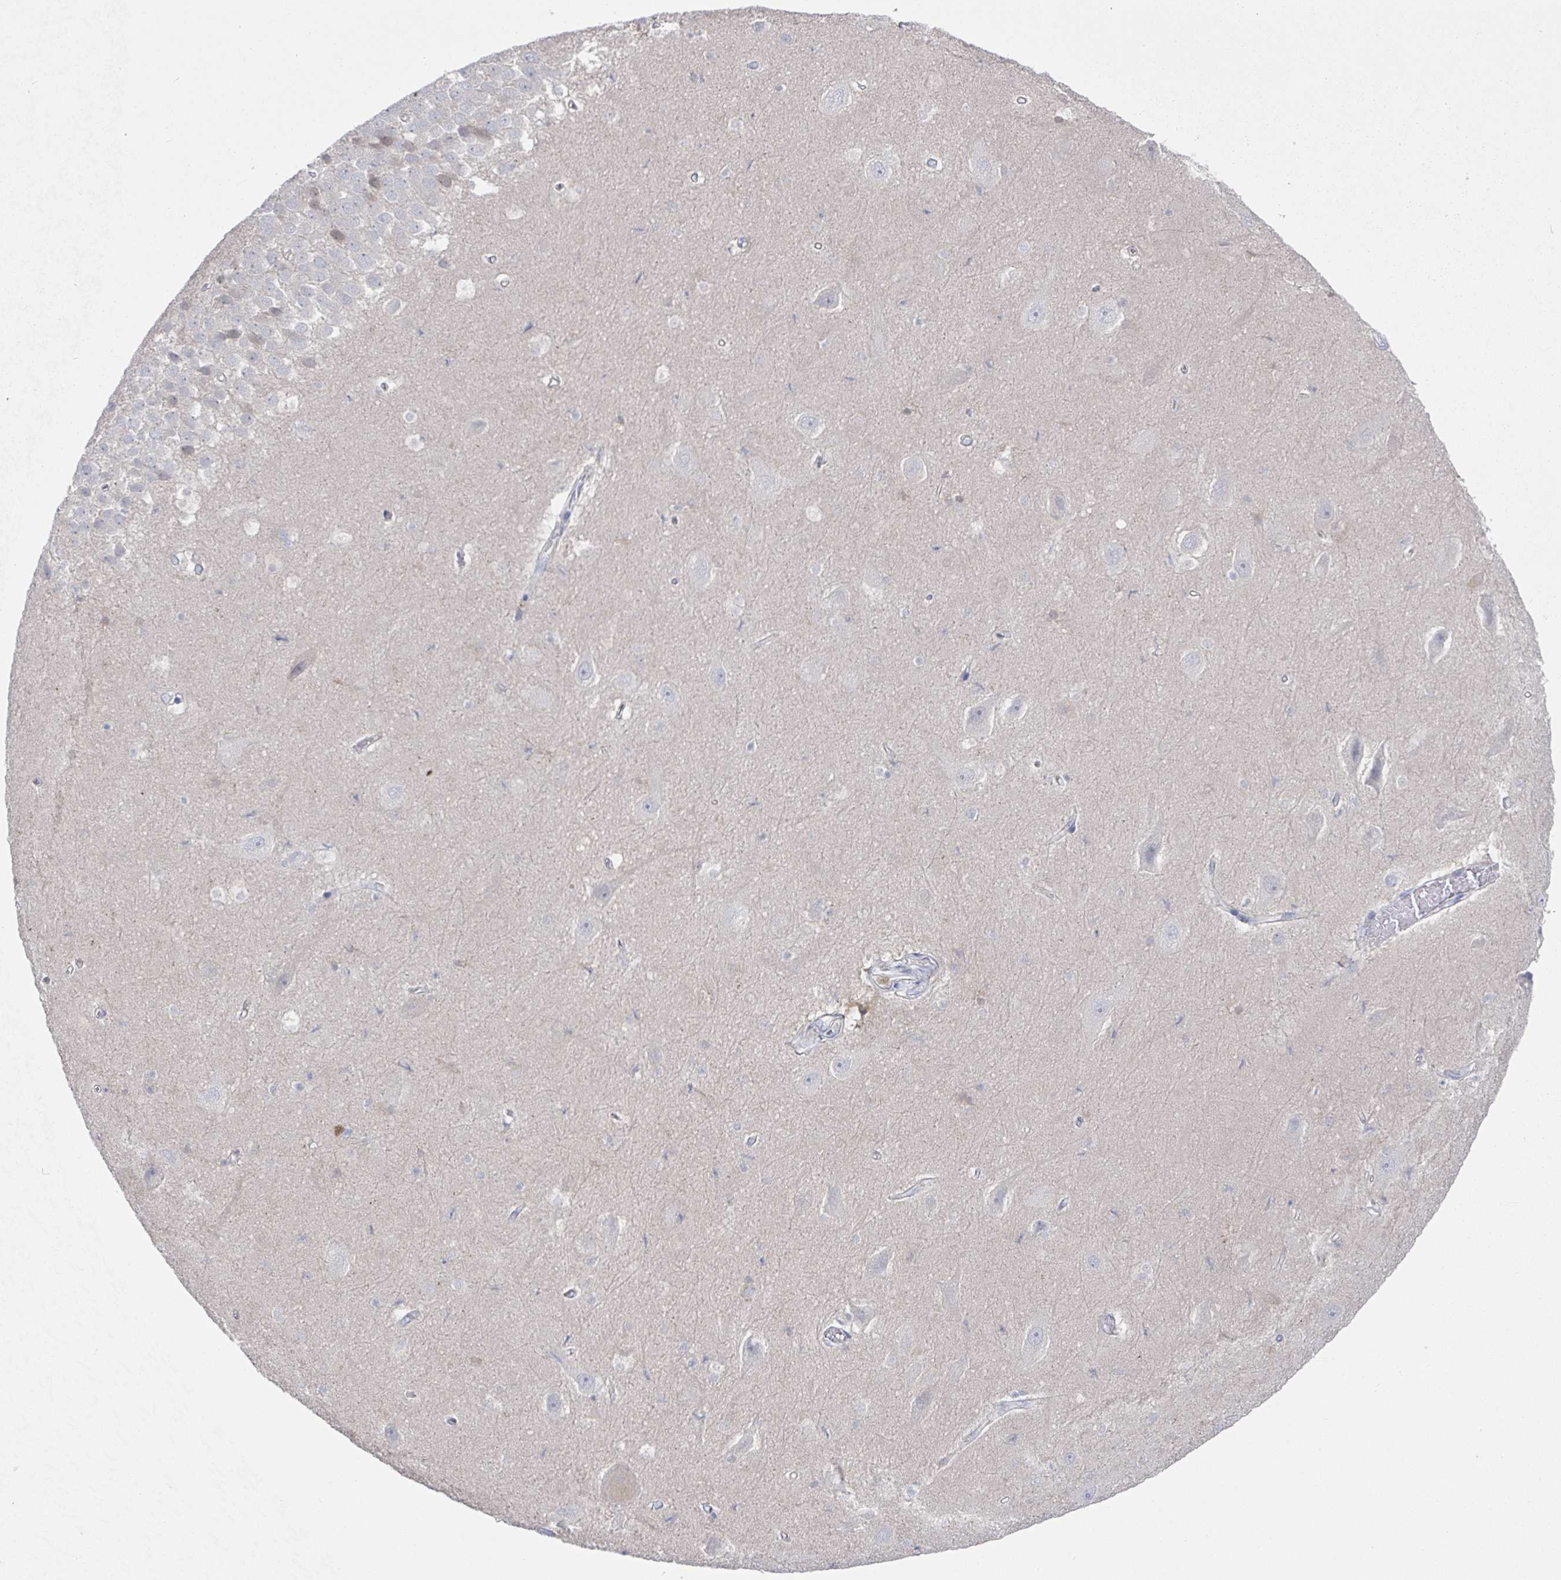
{"staining": {"intensity": "negative", "quantity": "none", "location": "none"}, "tissue": "hippocampus", "cell_type": "Glial cells", "image_type": "normal", "snomed": [{"axis": "morphology", "description": "Normal tissue, NOS"}, {"axis": "topography", "description": "Hippocampus"}], "caption": "Image shows no significant protein positivity in glial cells of unremarkable hippocampus. Brightfield microscopy of IHC stained with DAB (brown) and hematoxylin (blue), captured at high magnification.", "gene": "GPR148", "patient": {"sex": "male", "age": 26}}